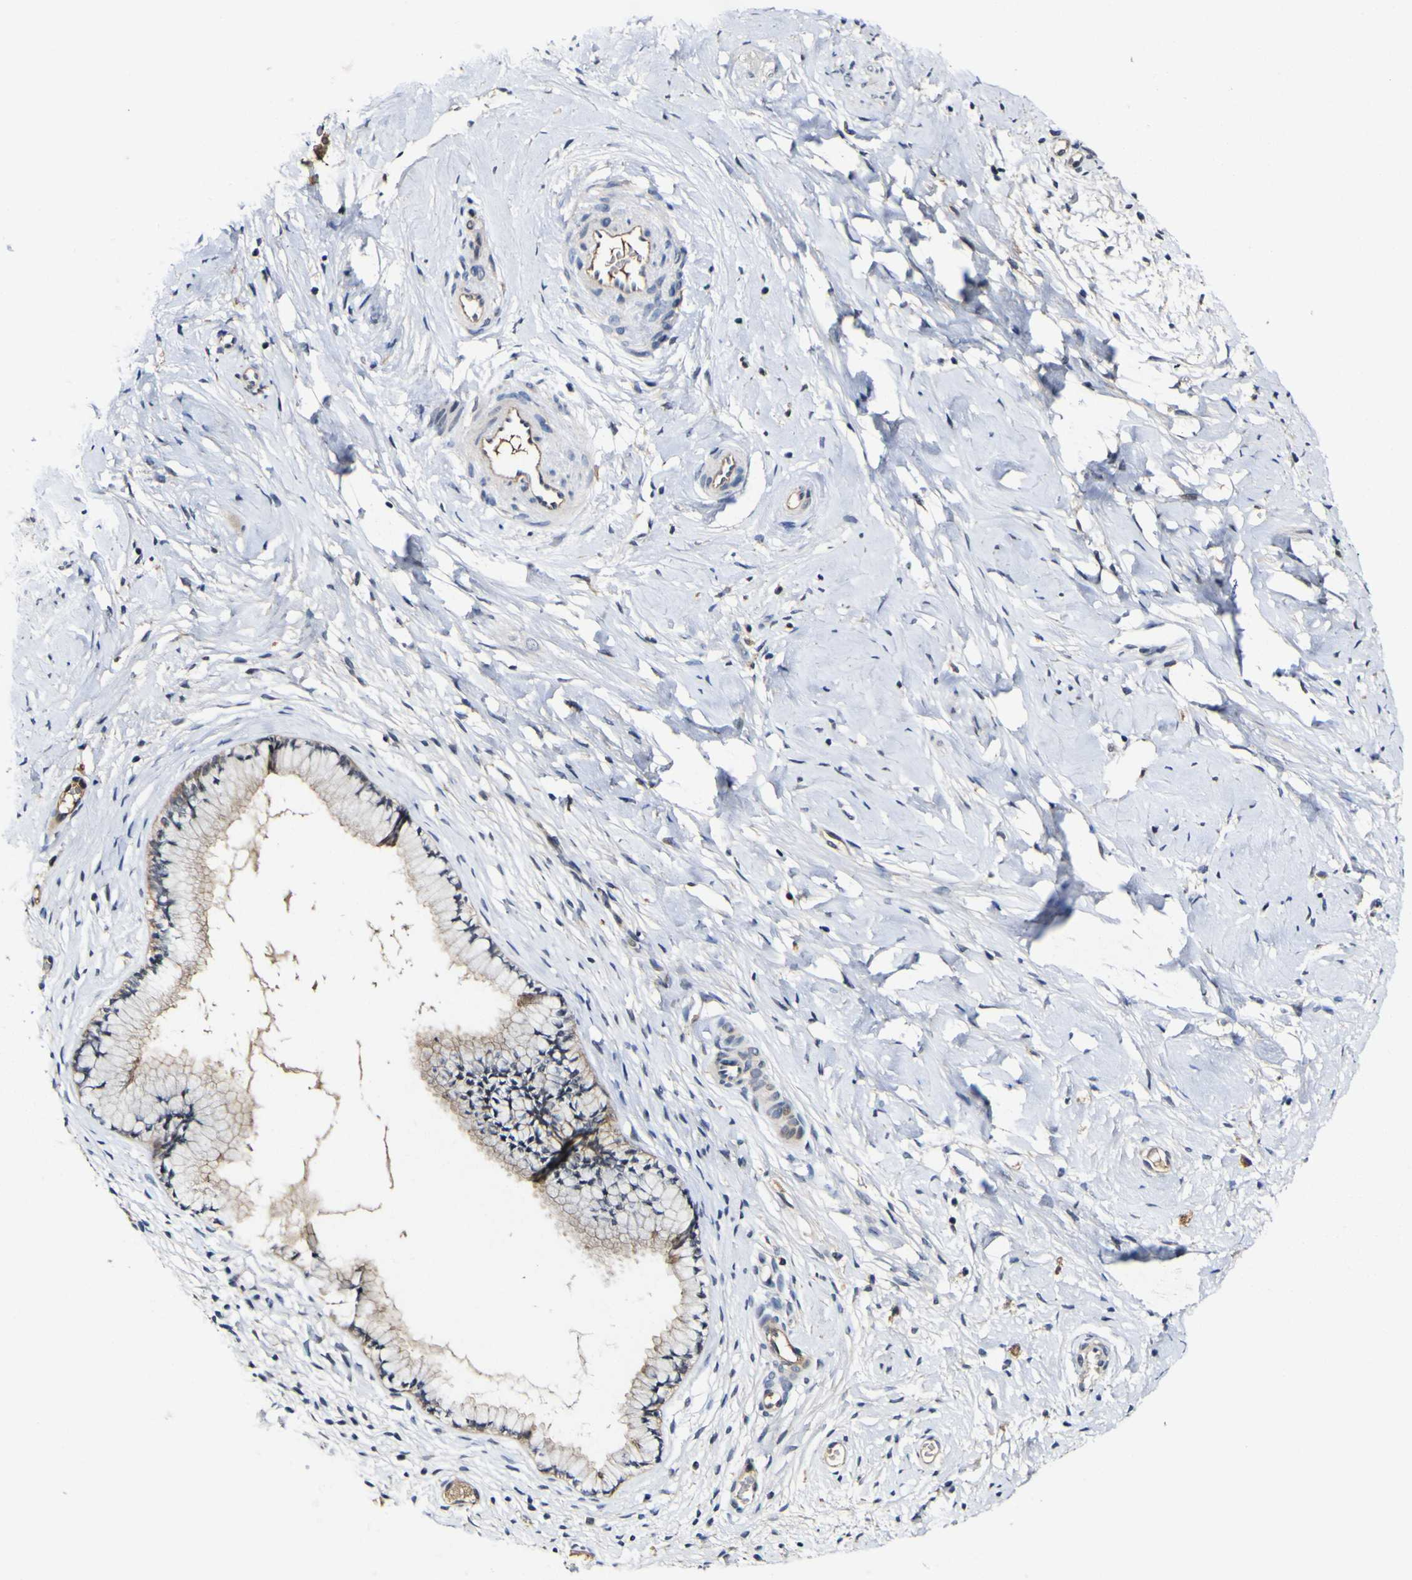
{"staining": {"intensity": "weak", "quantity": ">75%", "location": "cytoplasmic/membranous"}, "tissue": "cervix", "cell_type": "Glandular cells", "image_type": "normal", "snomed": [{"axis": "morphology", "description": "Normal tissue, NOS"}, {"axis": "topography", "description": "Cervix"}], "caption": "High-magnification brightfield microscopy of benign cervix stained with DAB (brown) and counterstained with hematoxylin (blue). glandular cells exhibit weak cytoplasmic/membranous expression is seen in approximately>75% of cells.", "gene": "CCL2", "patient": {"sex": "female", "age": 65}}